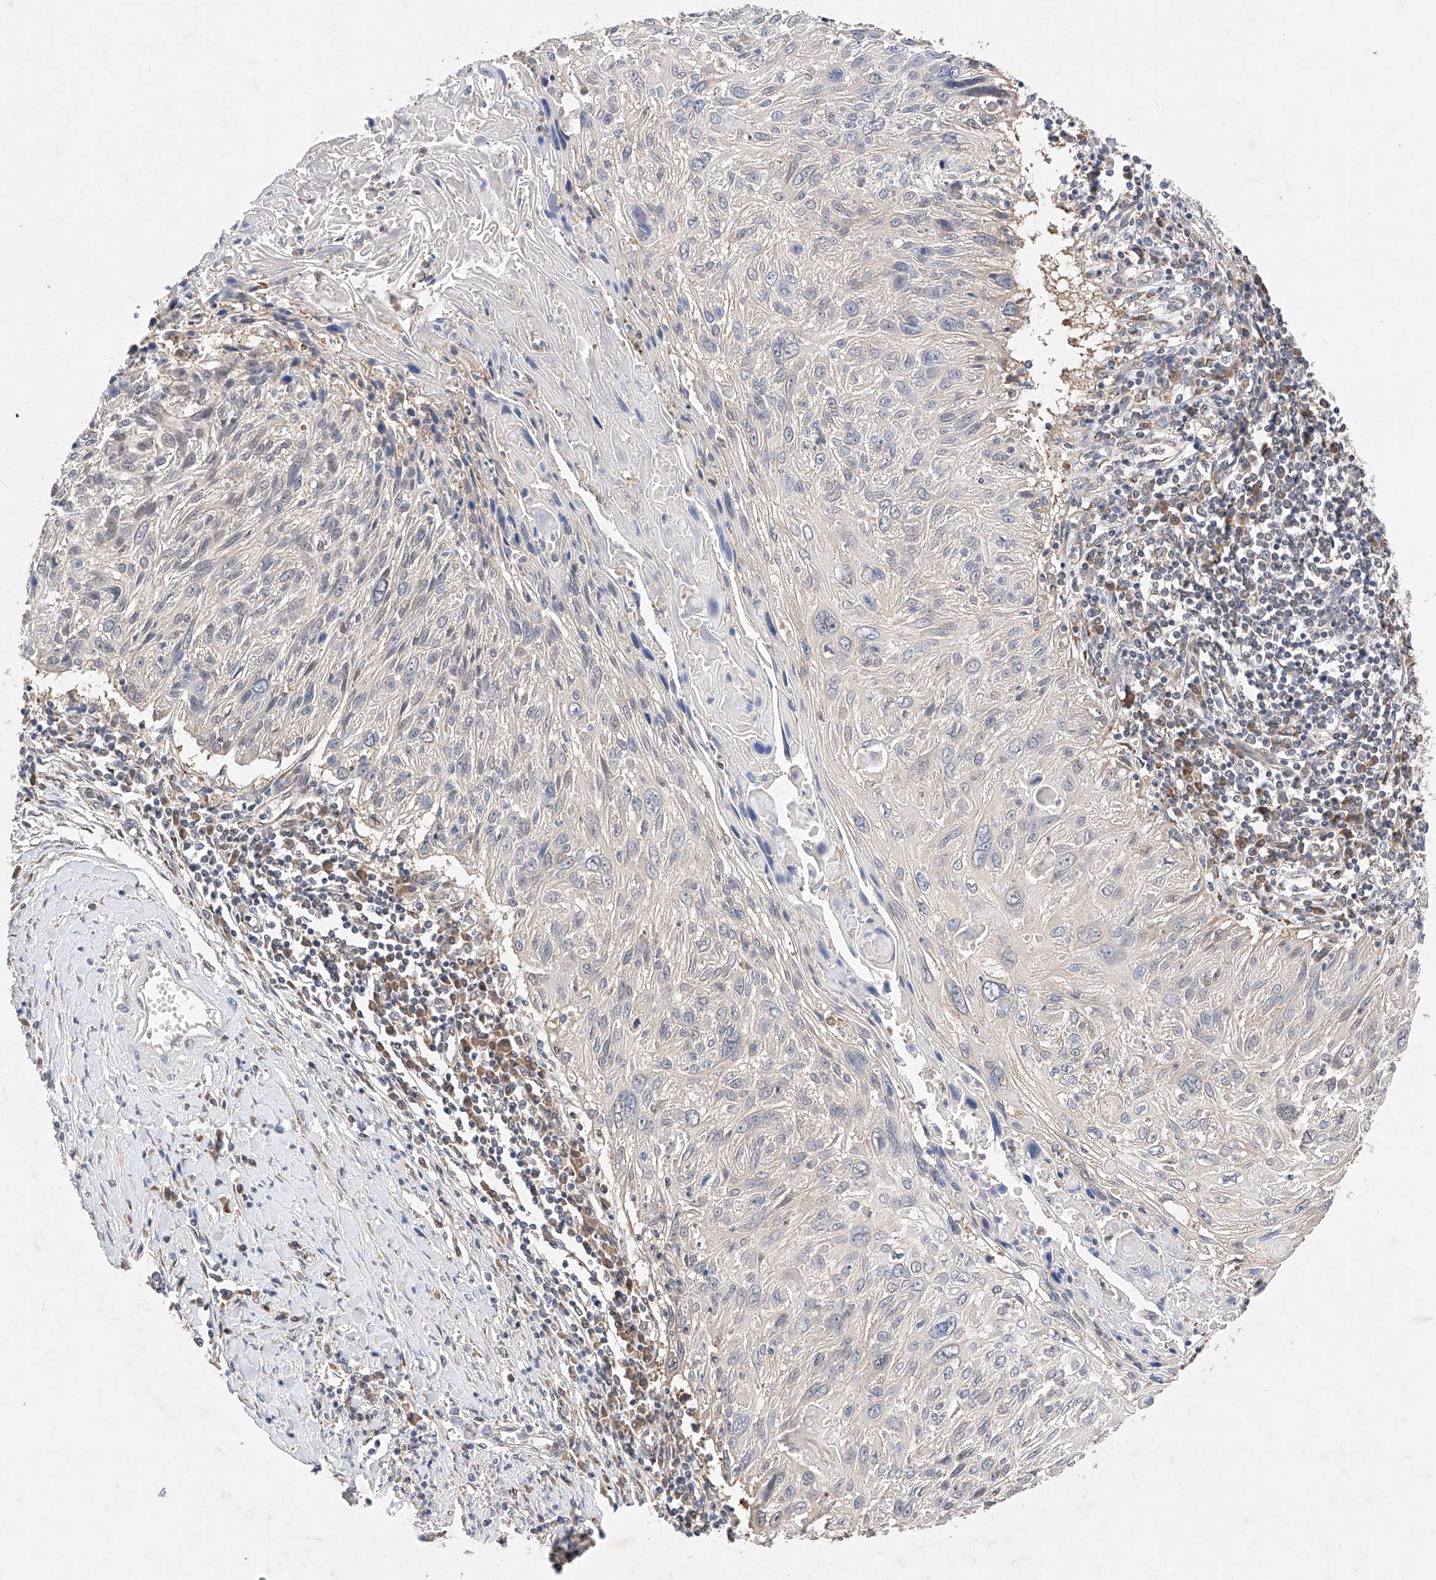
{"staining": {"intensity": "negative", "quantity": "none", "location": "none"}, "tissue": "cervical cancer", "cell_type": "Tumor cells", "image_type": "cancer", "snomed": [{"axis": "morphology", "description": "Squamous cell carcinoma, NOS"}, {"axis": "topography", "description": "Cervix"}], "caption": "The micrograph exhibits no staining of tumor cells in cervical squamous cell carcinoma.", "gene": "ZSCAN4", "patient": {"sex": "female", "age": 51}}